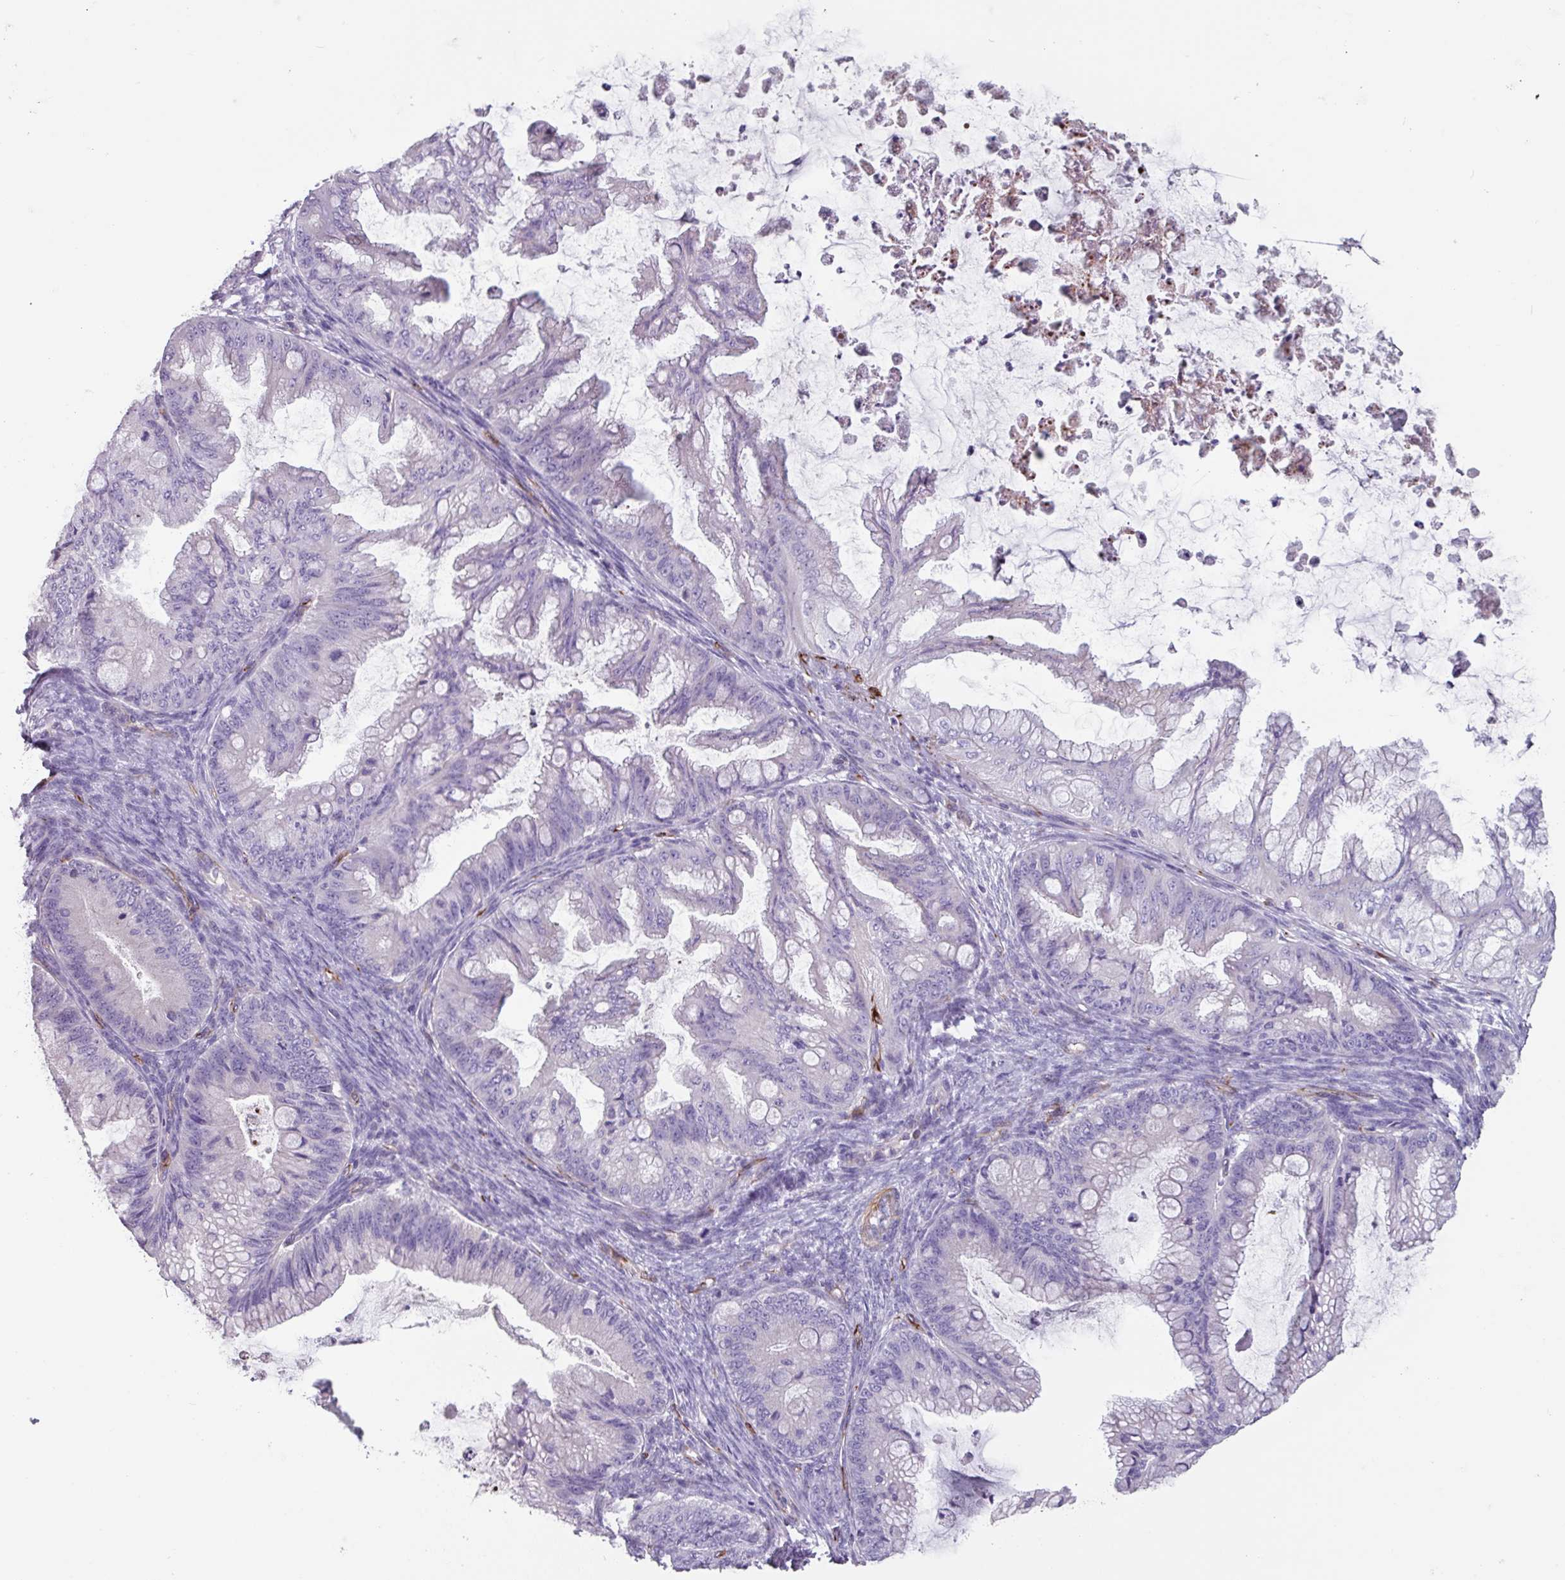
{"staining": {"intensity": "negative", "quantity": "none", "location": "none"}, "tissue": "ovarian cancer", "cell_type": "Tumor cells", "image_type": "cancer", "snomed": [{"axis": "morphology", "description": "Cystadenocarcinoma, mucinous, NOS"}, {"axis": "topography", "description": "Ovary"}], "caption": "Tumor cells show no significant protein positivity in mucinous cystadenocarcinoma (ovarian). (Brightfield microscopy of DAB (3,3'-diaminobenzidine) immunohistochemistry at high magnification).", "gene": "BTD", "patient": {"sex": "female", "age": 35}}